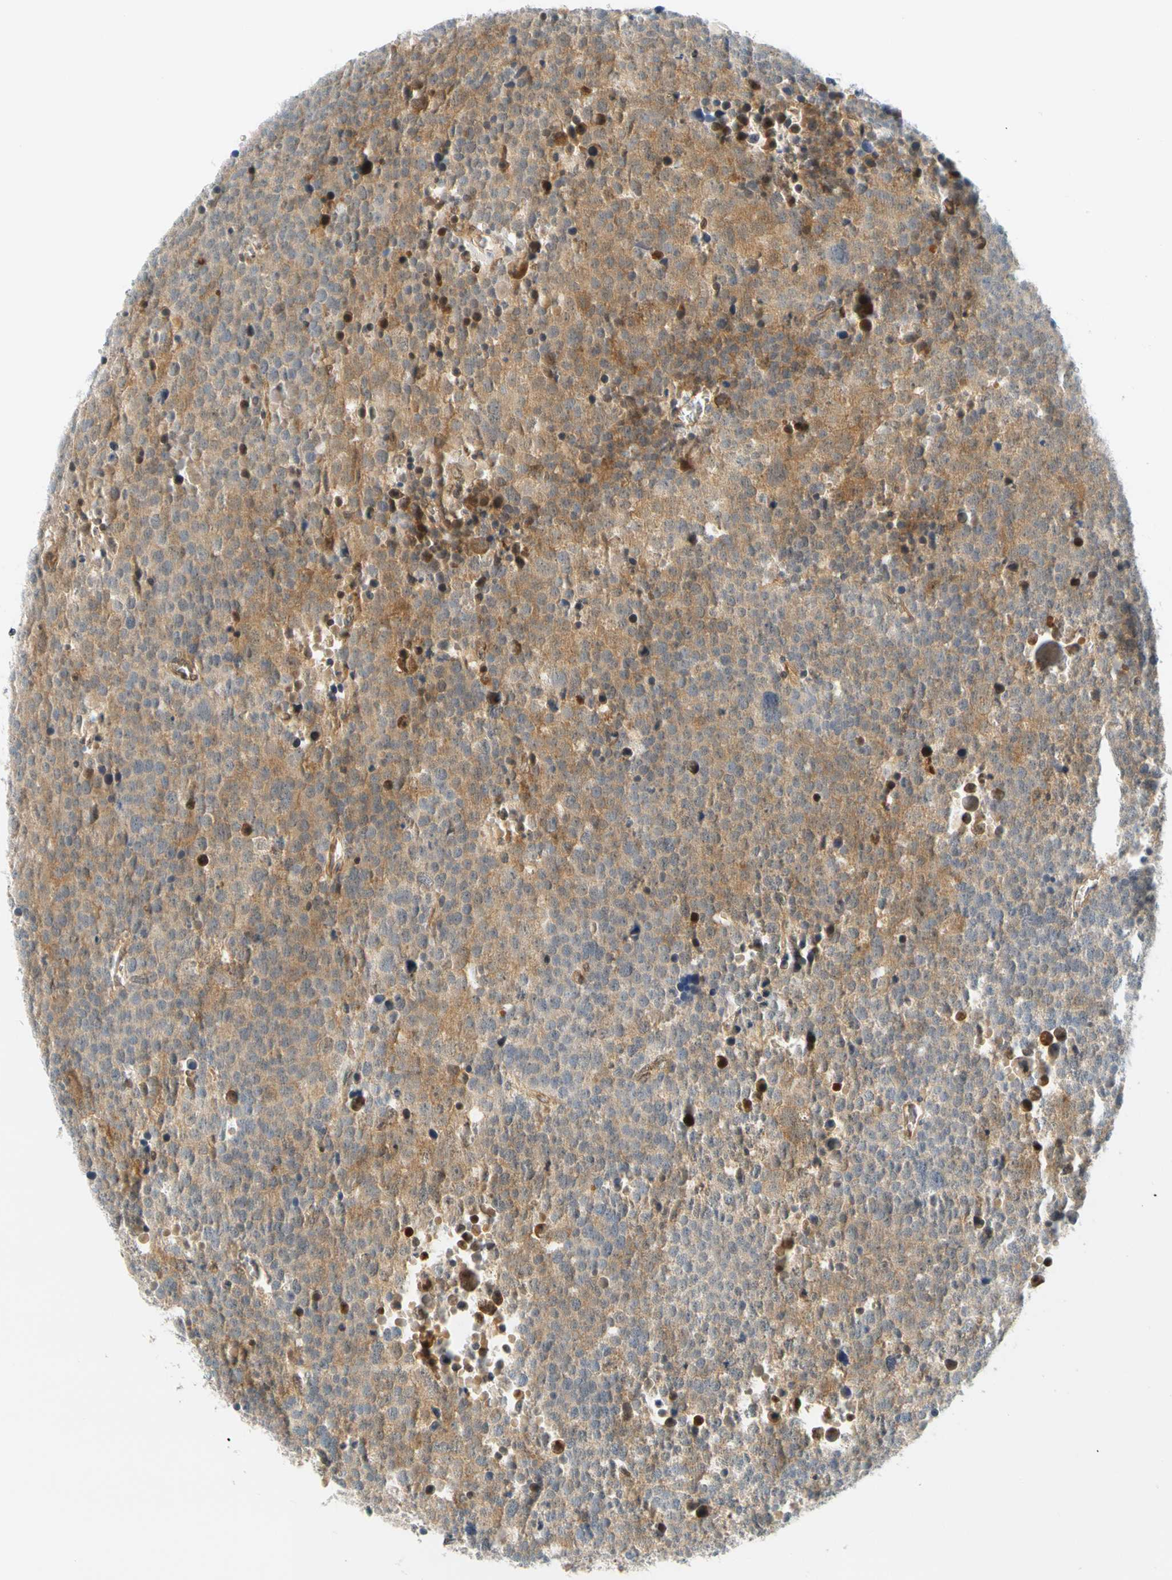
{"staining": {"intensity": "moderate", "quantity": "25%-75%", "location": "cytoplasmic/membranous"}, "tissue": "testis cancer", "cell_type": "Tumor cells", "image_type": "cancer", "snomed": [{"axis": "morphology", "description": "Seminoma, NOS"}, {"axis": "topography", "description": "Testis"}], "caption": "The histopathology image displays immunohistochemical staining of testis cancer. There is moderate cytoplasmic/membranous expression is appreciated in about 25%-75% of tumor cells. Using DAB (brown) and hematoxylin (blue) stains, captured at high magnification using brightfield microscopy.", "gene": "MAPK9", "patient": {"sex": "male", "age": 71}}